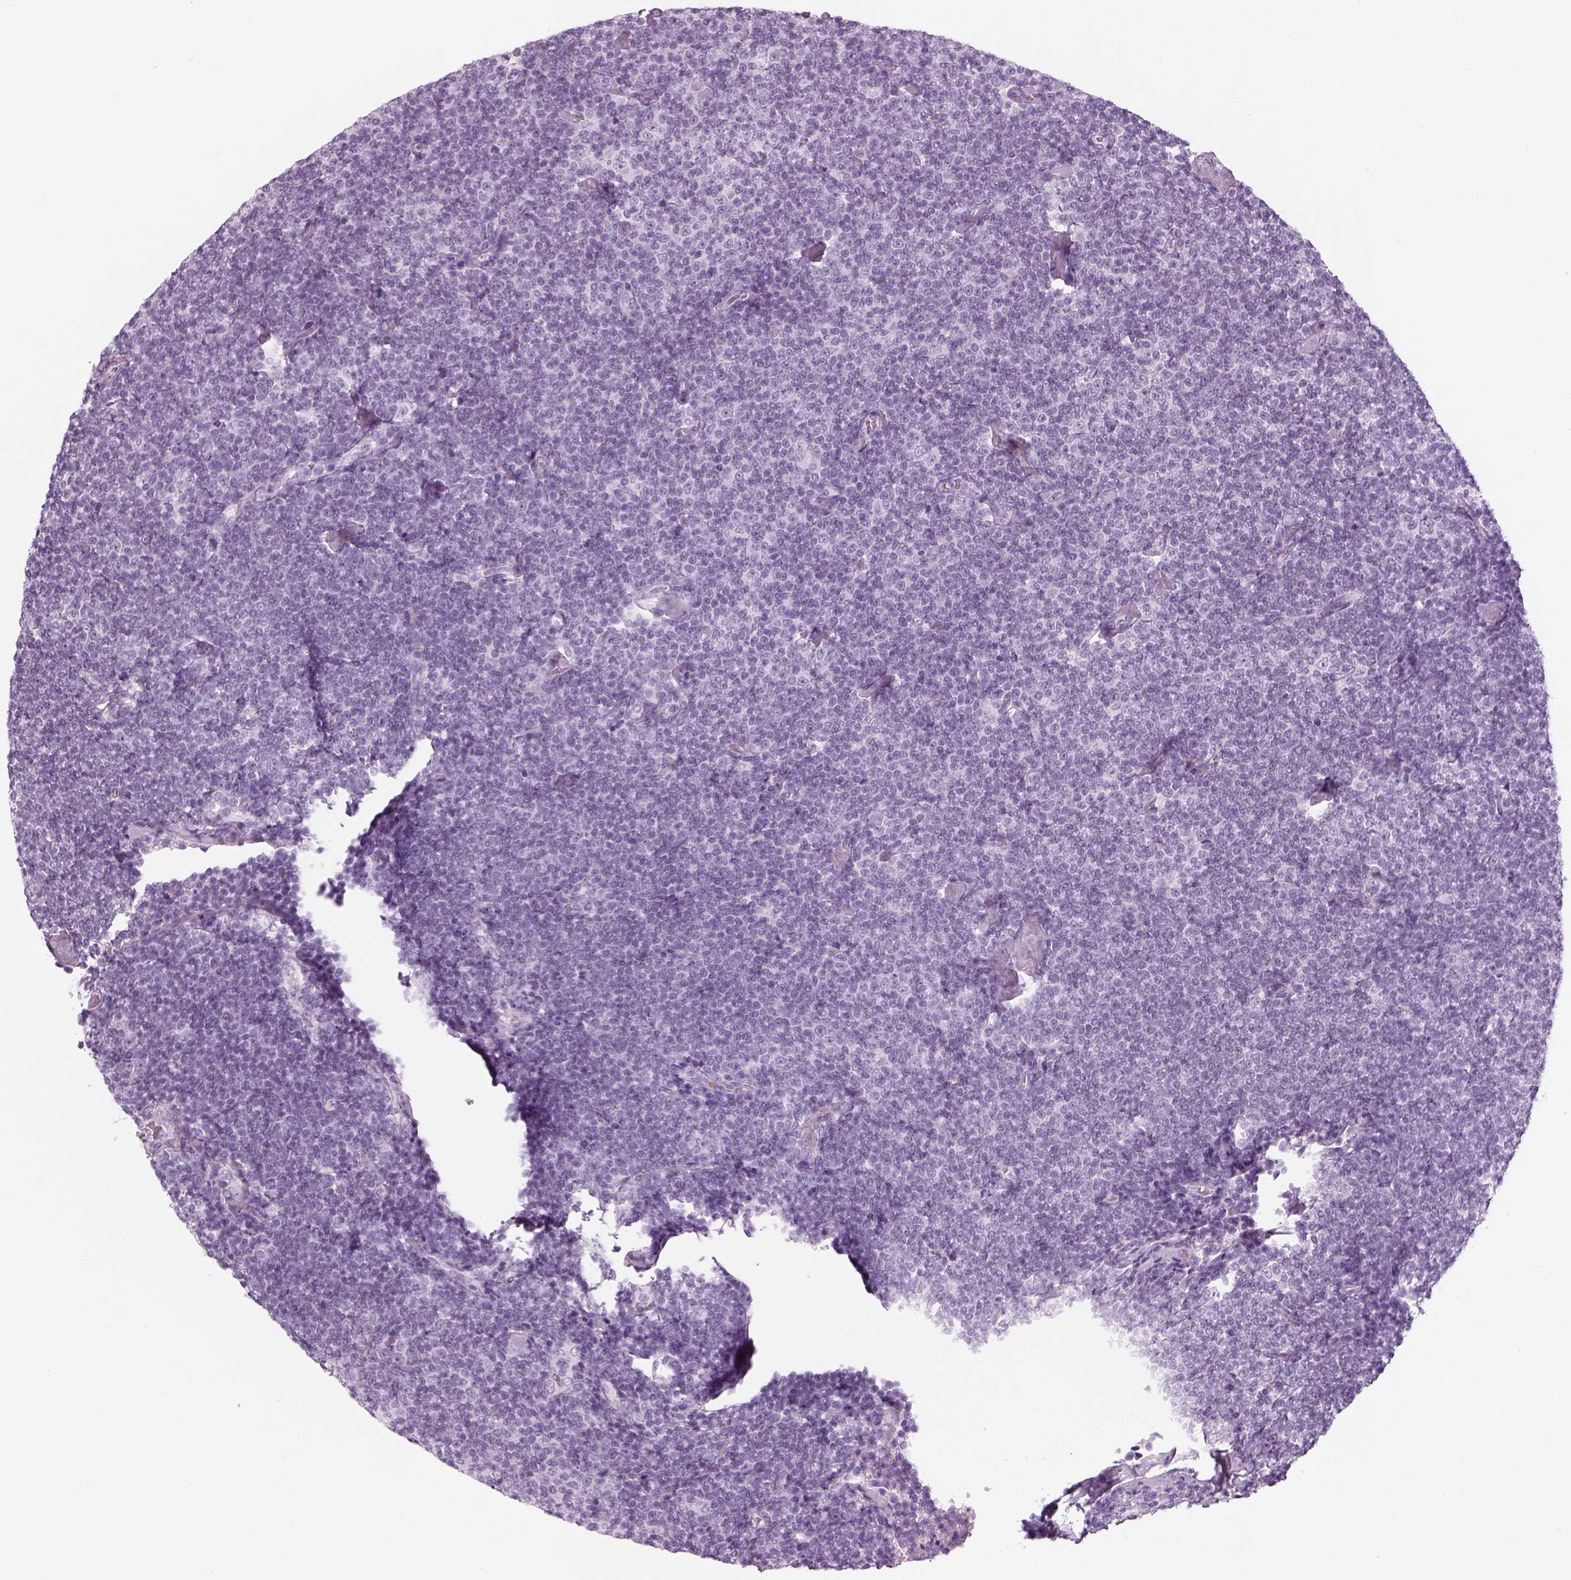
{"staining": {"intensity": "negative", "quantity": "none", "location": "none"}, "tissue": "lymphoma", "cell_type": "Tumor cells", "image_type": "cancer", "snomed": [{"axis": "morphology", "description": "Malignant lymphoma, non-Hodgkin's type, Low grade"}, {"axis": "topography", "description": "Lymph node"}], "caption": "Immunohistochemistry histopathology image of neoplastic tissue: lymphoma stained with DAB (3,3'-diaminobenzidine) shows no significant protein positivity in tumor cells.", "gene": "SAG", "patient": {"sex": "male", "age": 81}}